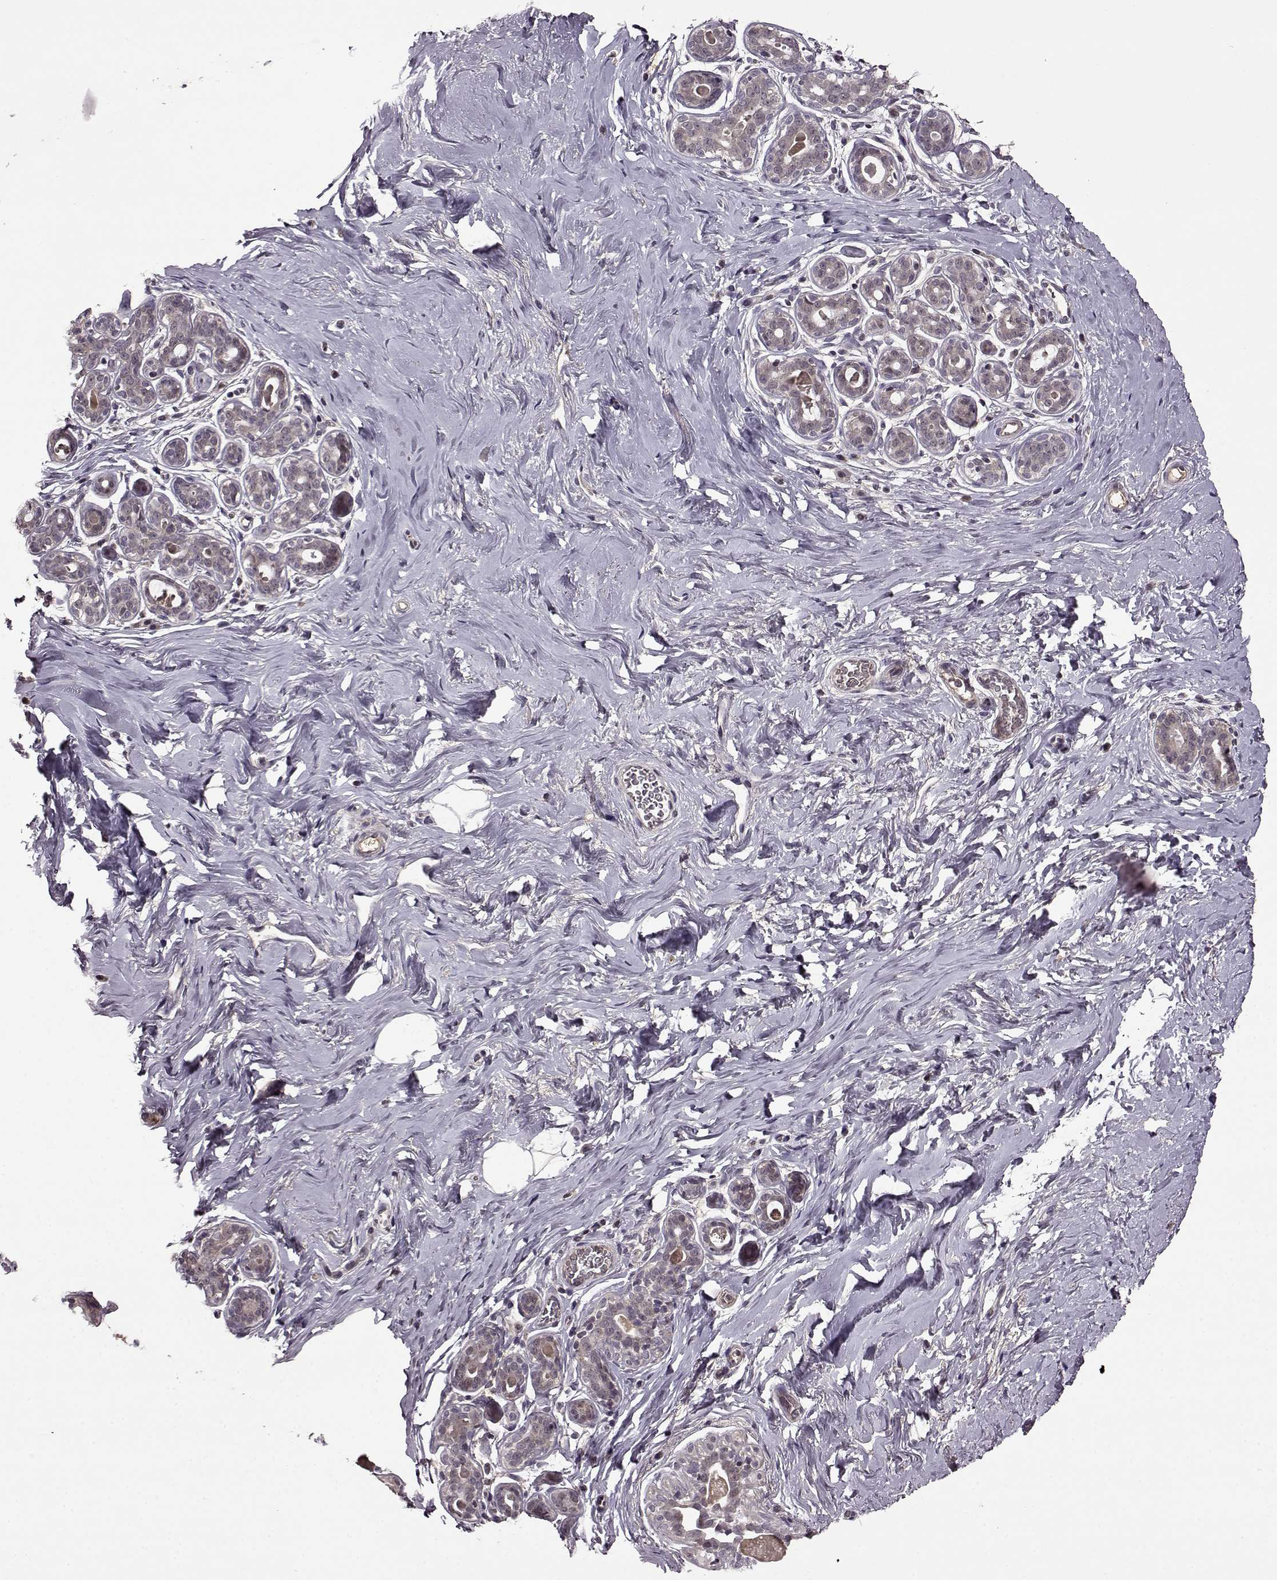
{"staining": {"intensity": "negative", "quantity": "none", "location": "none"}, "tissue": "breast", "cell_type": "Adipocytes", "image_type": "normal", "snomed": [{"axis": "morphology", "description": "Normal tissue, NOS"}, {"axis": "topography", "description": "Skin"}, {"axis": "topography", "description": "Breast"}], "caption": "Immunohistochemical staining of unremarkable breast reveals no significant staining in adipocytes.", "gene": "MAIP1", "patient": {"sex": "female", "age": 43}}